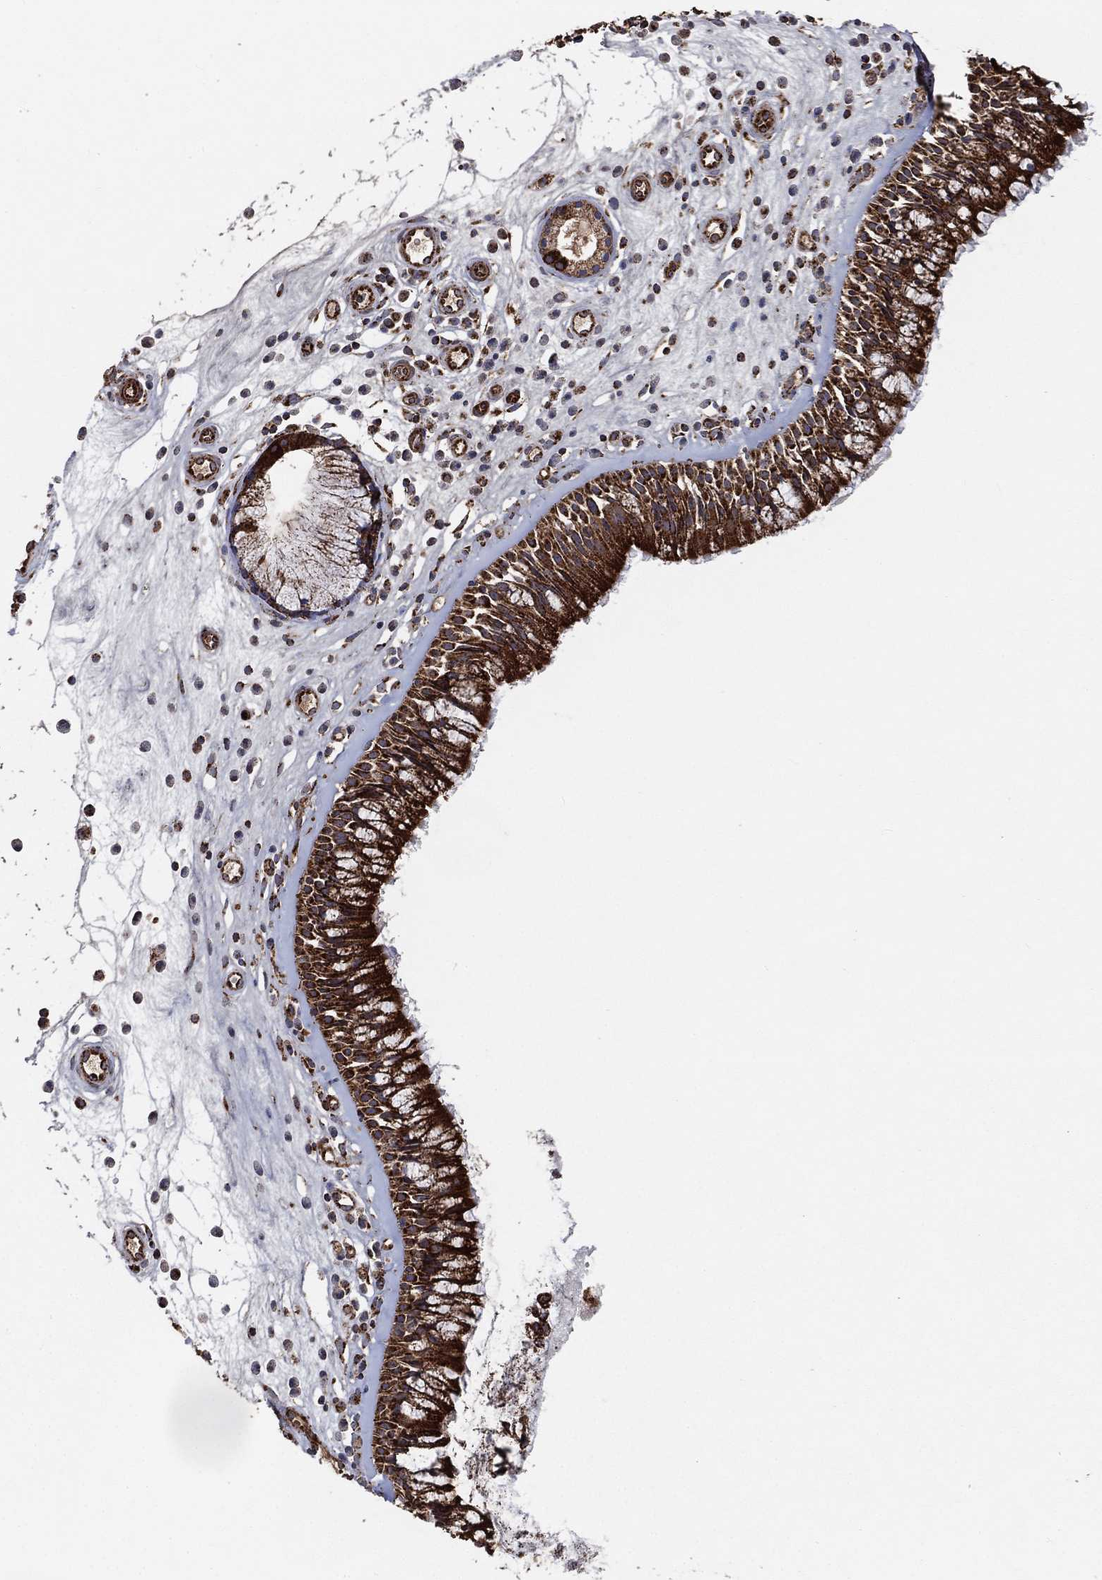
{"staining": {"intensity": "strong", "quantity": ">75%", "location": "cytoplasmic/membranous"}, "tissue": "nasopharynx", "cell_type": "Respiratory epithelial cells", "image_type": "normal", "snomed": [{"axis": "morphology", "description": "Normal tissue, NOS"}, {"axis": "topography", "description": "Nasopharynx"}], "caption": "The histopathology image shows staining of benign nasopharynx, revealing strong cytoplasmic/membranous protein staining (brown color) within respiratory epithelial cells.", "gene": "SLC38A7", "patient": {"sex": "male", "age": 57}}